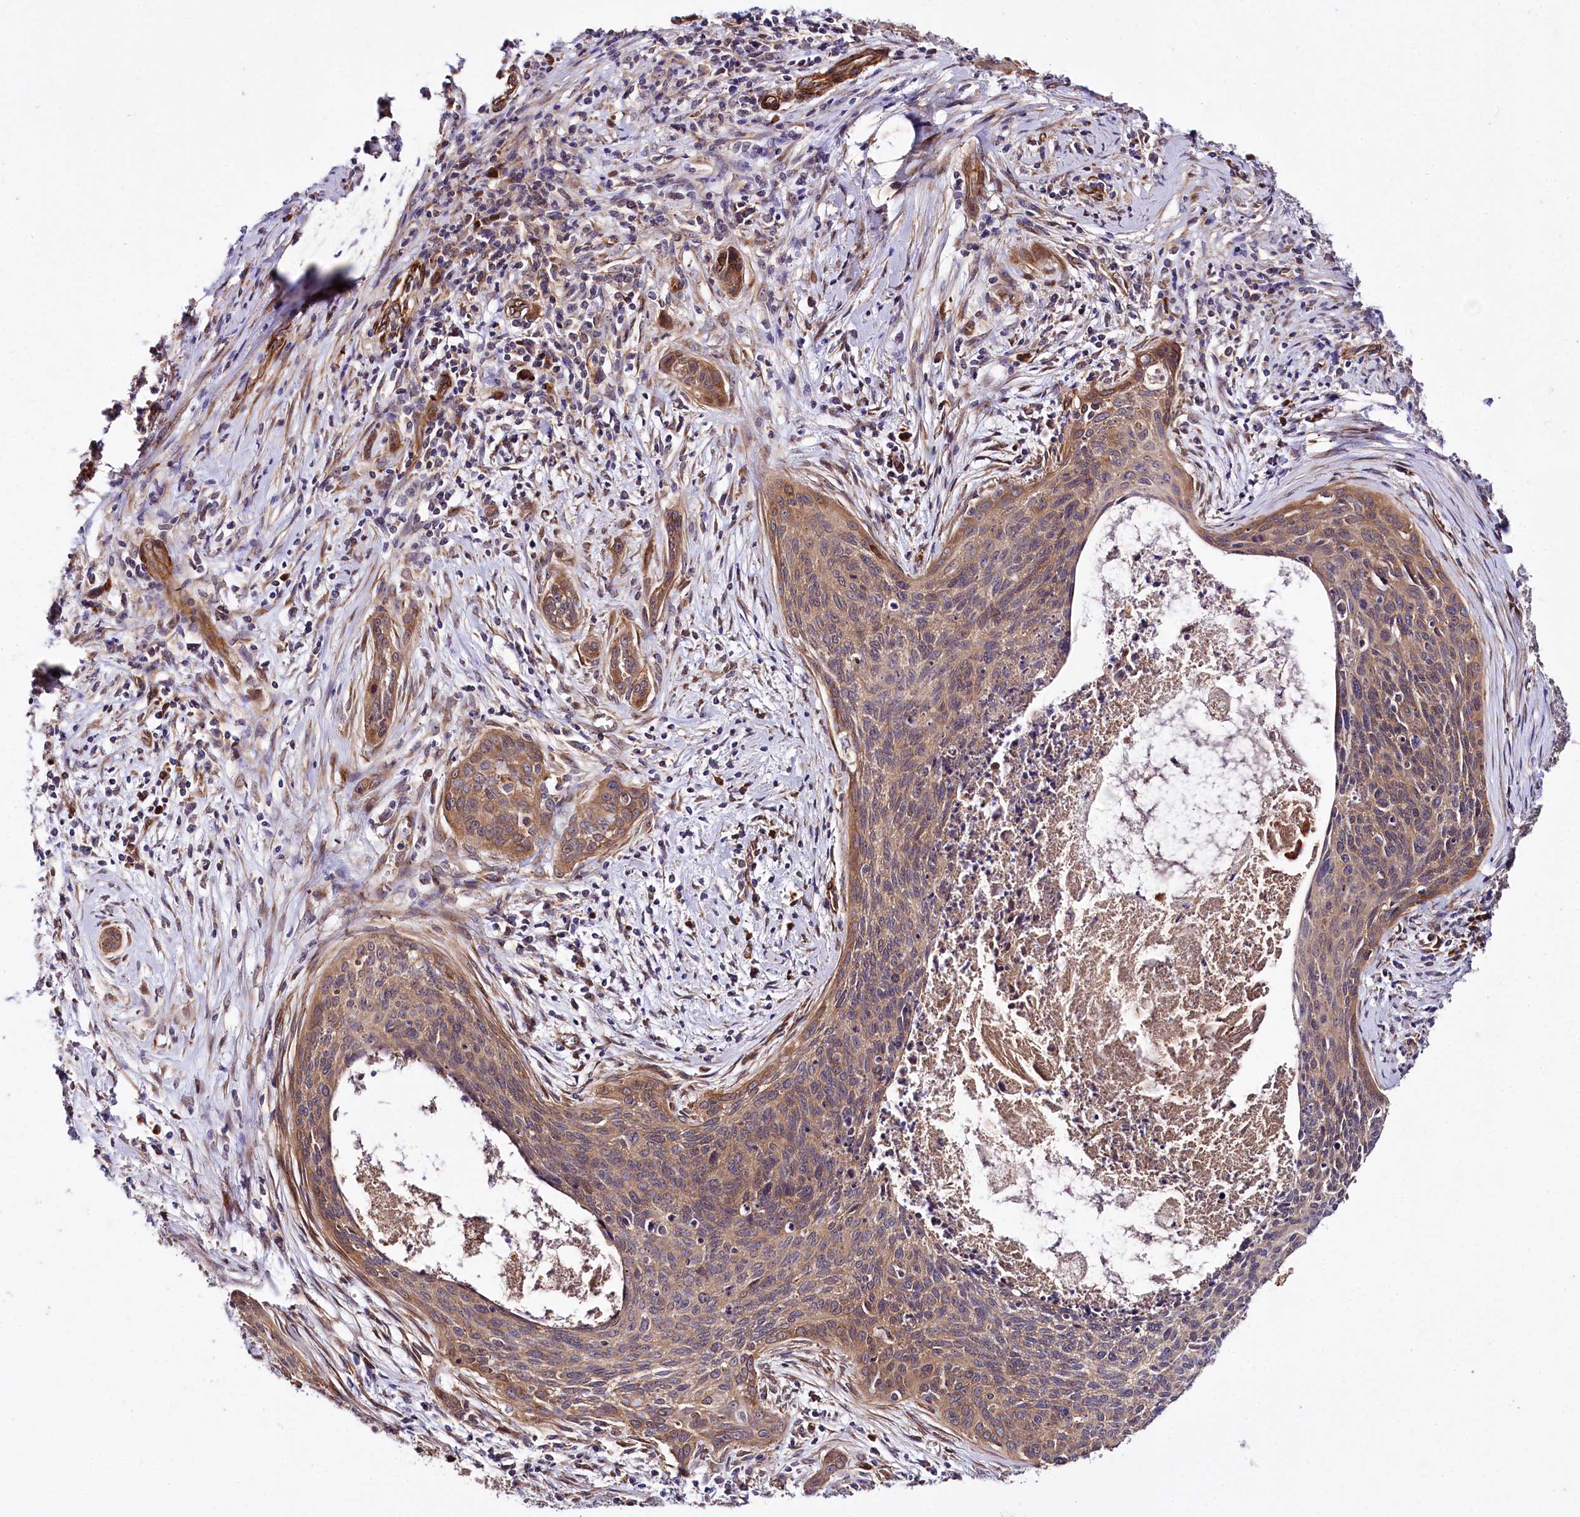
{"staining": {"intensity": "moderate", "quantity": ">75%", "location": "cytoplasmic/membranous"}, "tissue": "cervical cancer", "cell_type": "Tumor cells", "image_type": "cancer", "snomed": [{"axis": "morphology", "description": "Squamous cell carcinoma, NOS"}, {"axis": "topography", "description": "Cervix"}], "caption": "Cervical squamous cell carcinoma stained with a protein marker exhibits moderate staining in tumor cells.", "gene": "SPATS2", "patient": {"sex": "female", "age": 55}}